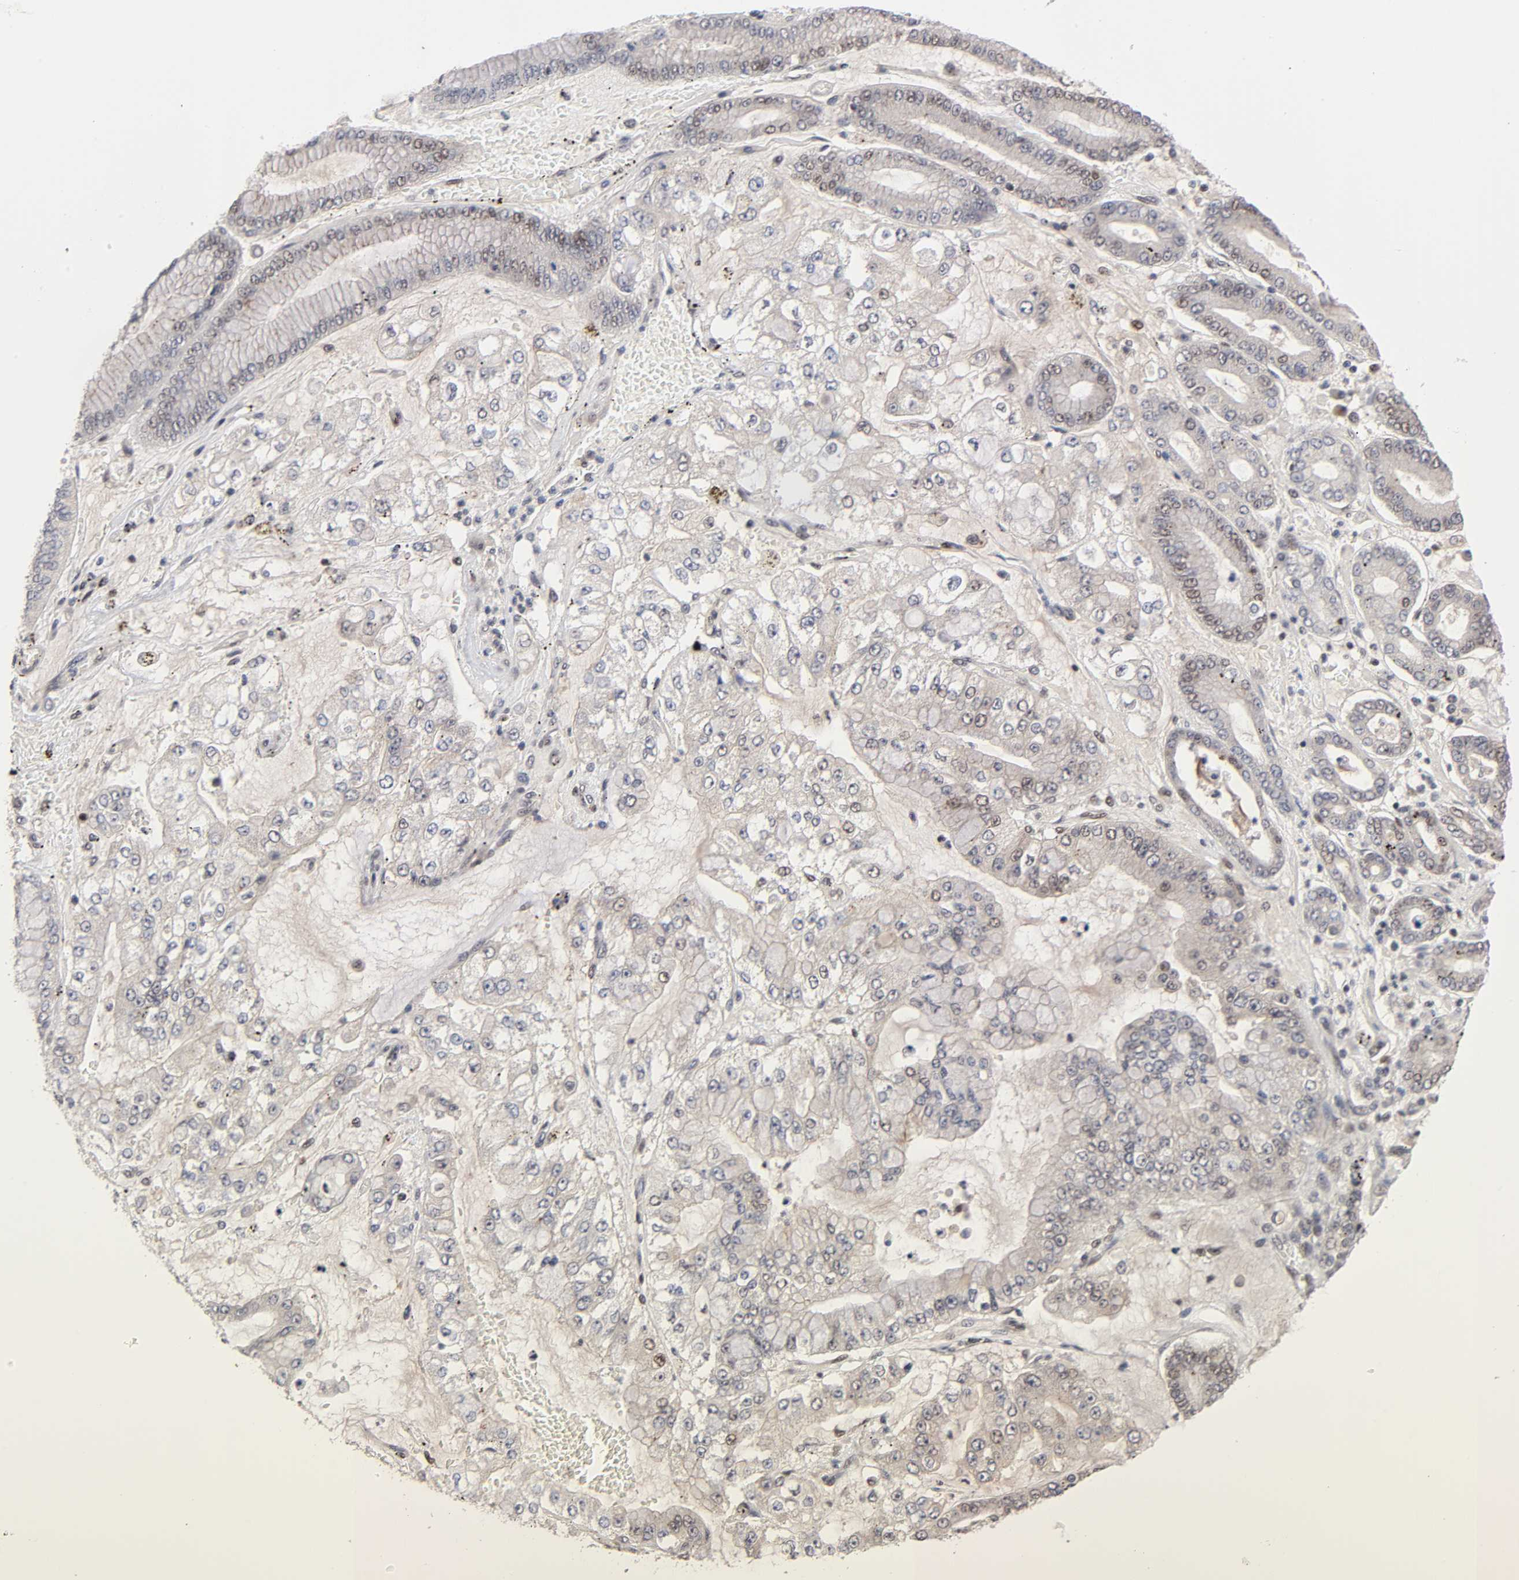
{"staining": {"intensity": "moderate", "quantity": "<25%", "location": "cytoplasmic/membranous,nuclear"}, "tissue": "stomach cancer", "cell_type": "Tumor cells", "image_type": "cancer", "snomed": [{"axis": "morphology", "description": "Normal tissue, NOS"}, {"axis": "morphology", "description": "Adenocarcinoma, NOS"}, {"axis": "topography", "description": "Stomach, upper"}, {"axis": "topography", "description": "Stomach"}], "caption": "The image exhibits immunohistochemical staining of stomach cancer (adenocarcinoma). There is moderate cytoplasmic/membranous and nuclear positivity is present in approximately <25% of tumor cells. The staining is performed using DAB brown chromogen to label protein expression. The nuclei are counter-stained blue using hematoxylin.", "gene": "EP300", "patient": {"sex": "male", "age": 76}}